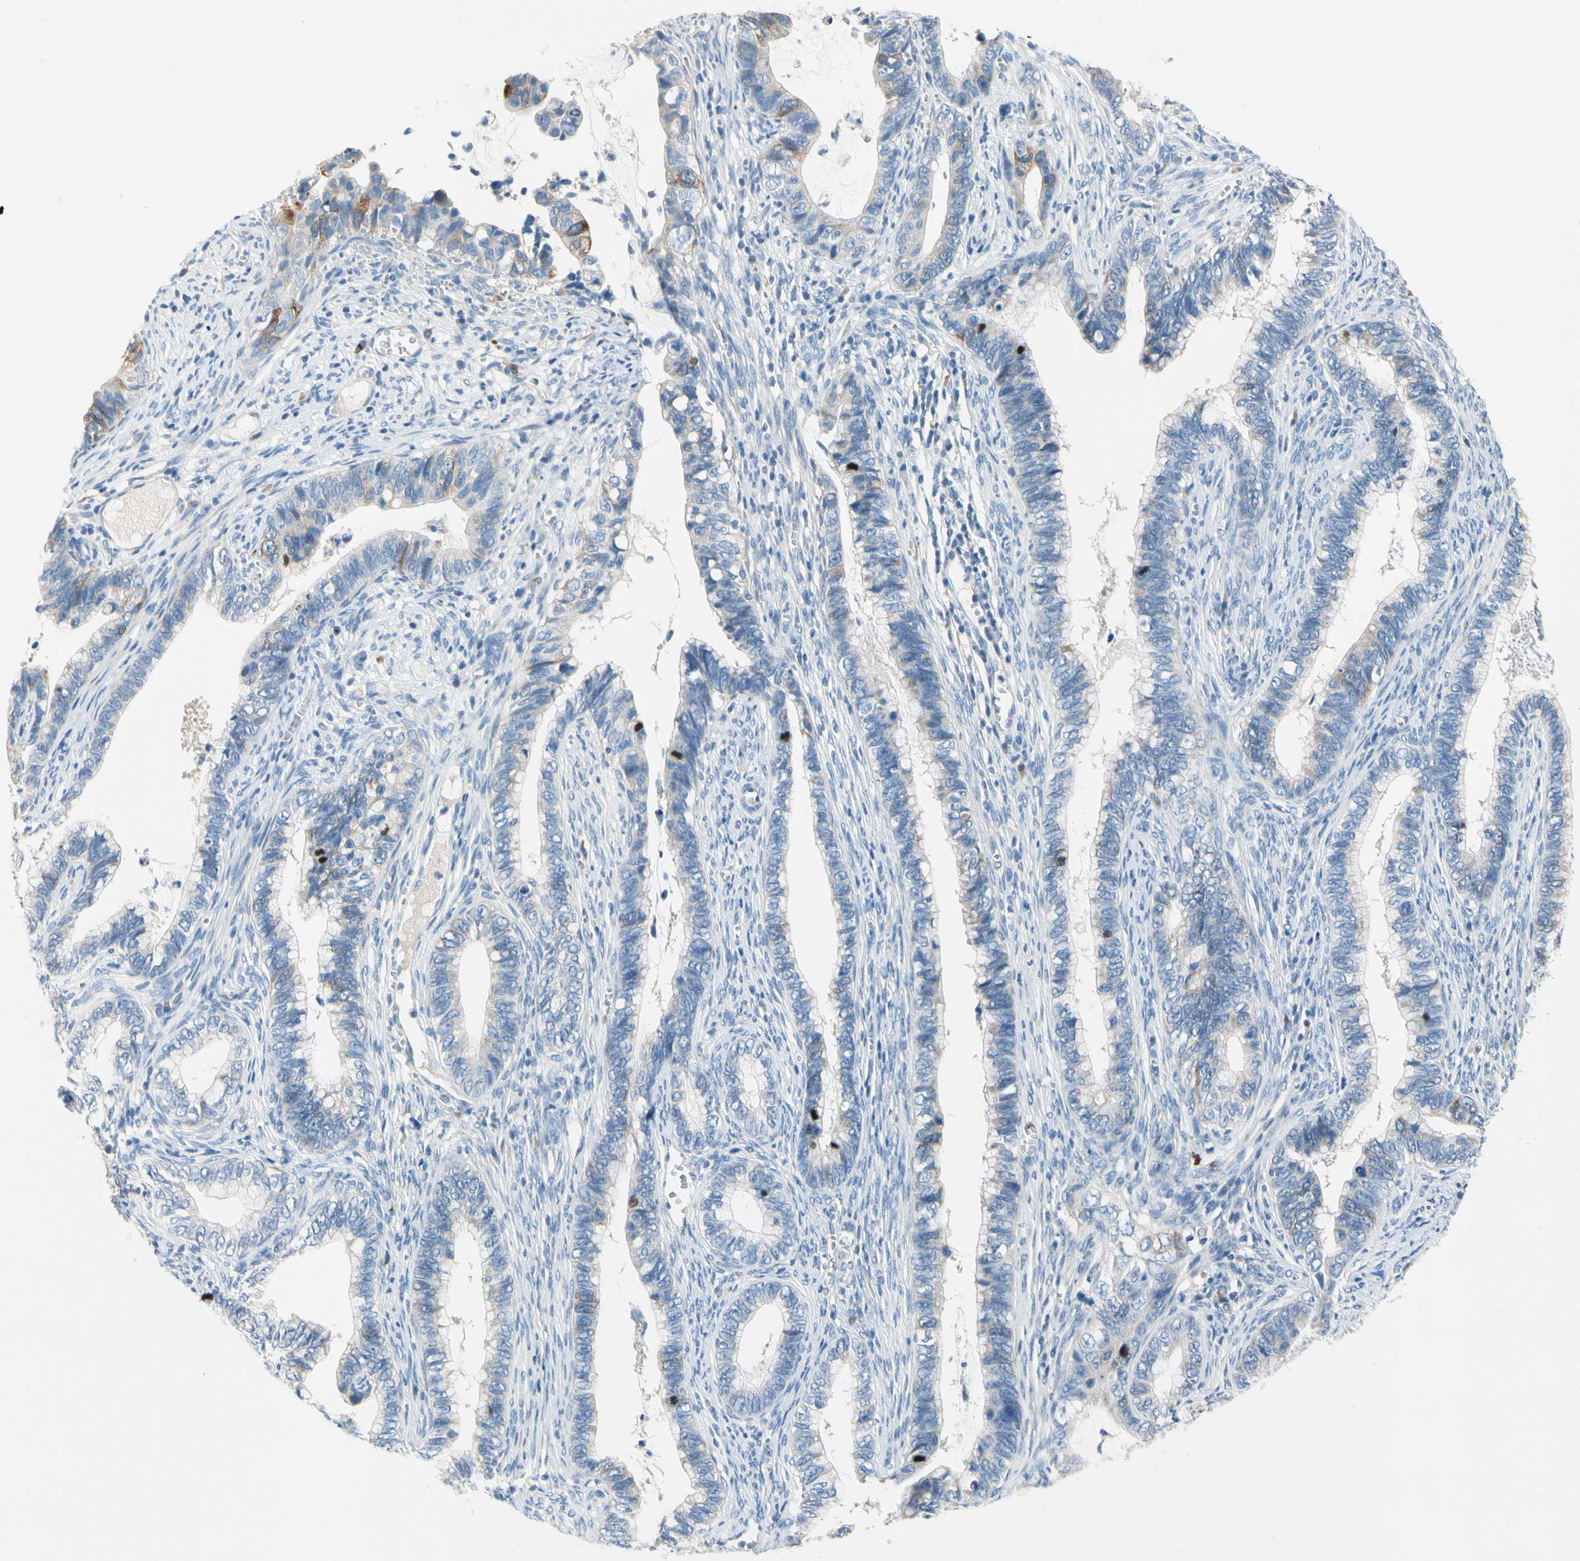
{"staining": {"intensity": "moderate", "quantity": "<25%", "location": "cytoplasmic/membranous"}, "tissue": "cervical cancer", "cell_type": "Tumor cells", "image_type": "cancer", "snomed": [{"axis": "morphology", "description": "Adenocarcinoma, NOS"}, {"axis": "topography", "description": "Cervix"}], "caption": "Protein positivity by IHC reveals moderate cytoplasmic/membranous positivity in about <25% of tumor cells in adenocarcinoma (cervical).", "gene": "CKAP2", "patient": {"sex": "female", "age": 44}}